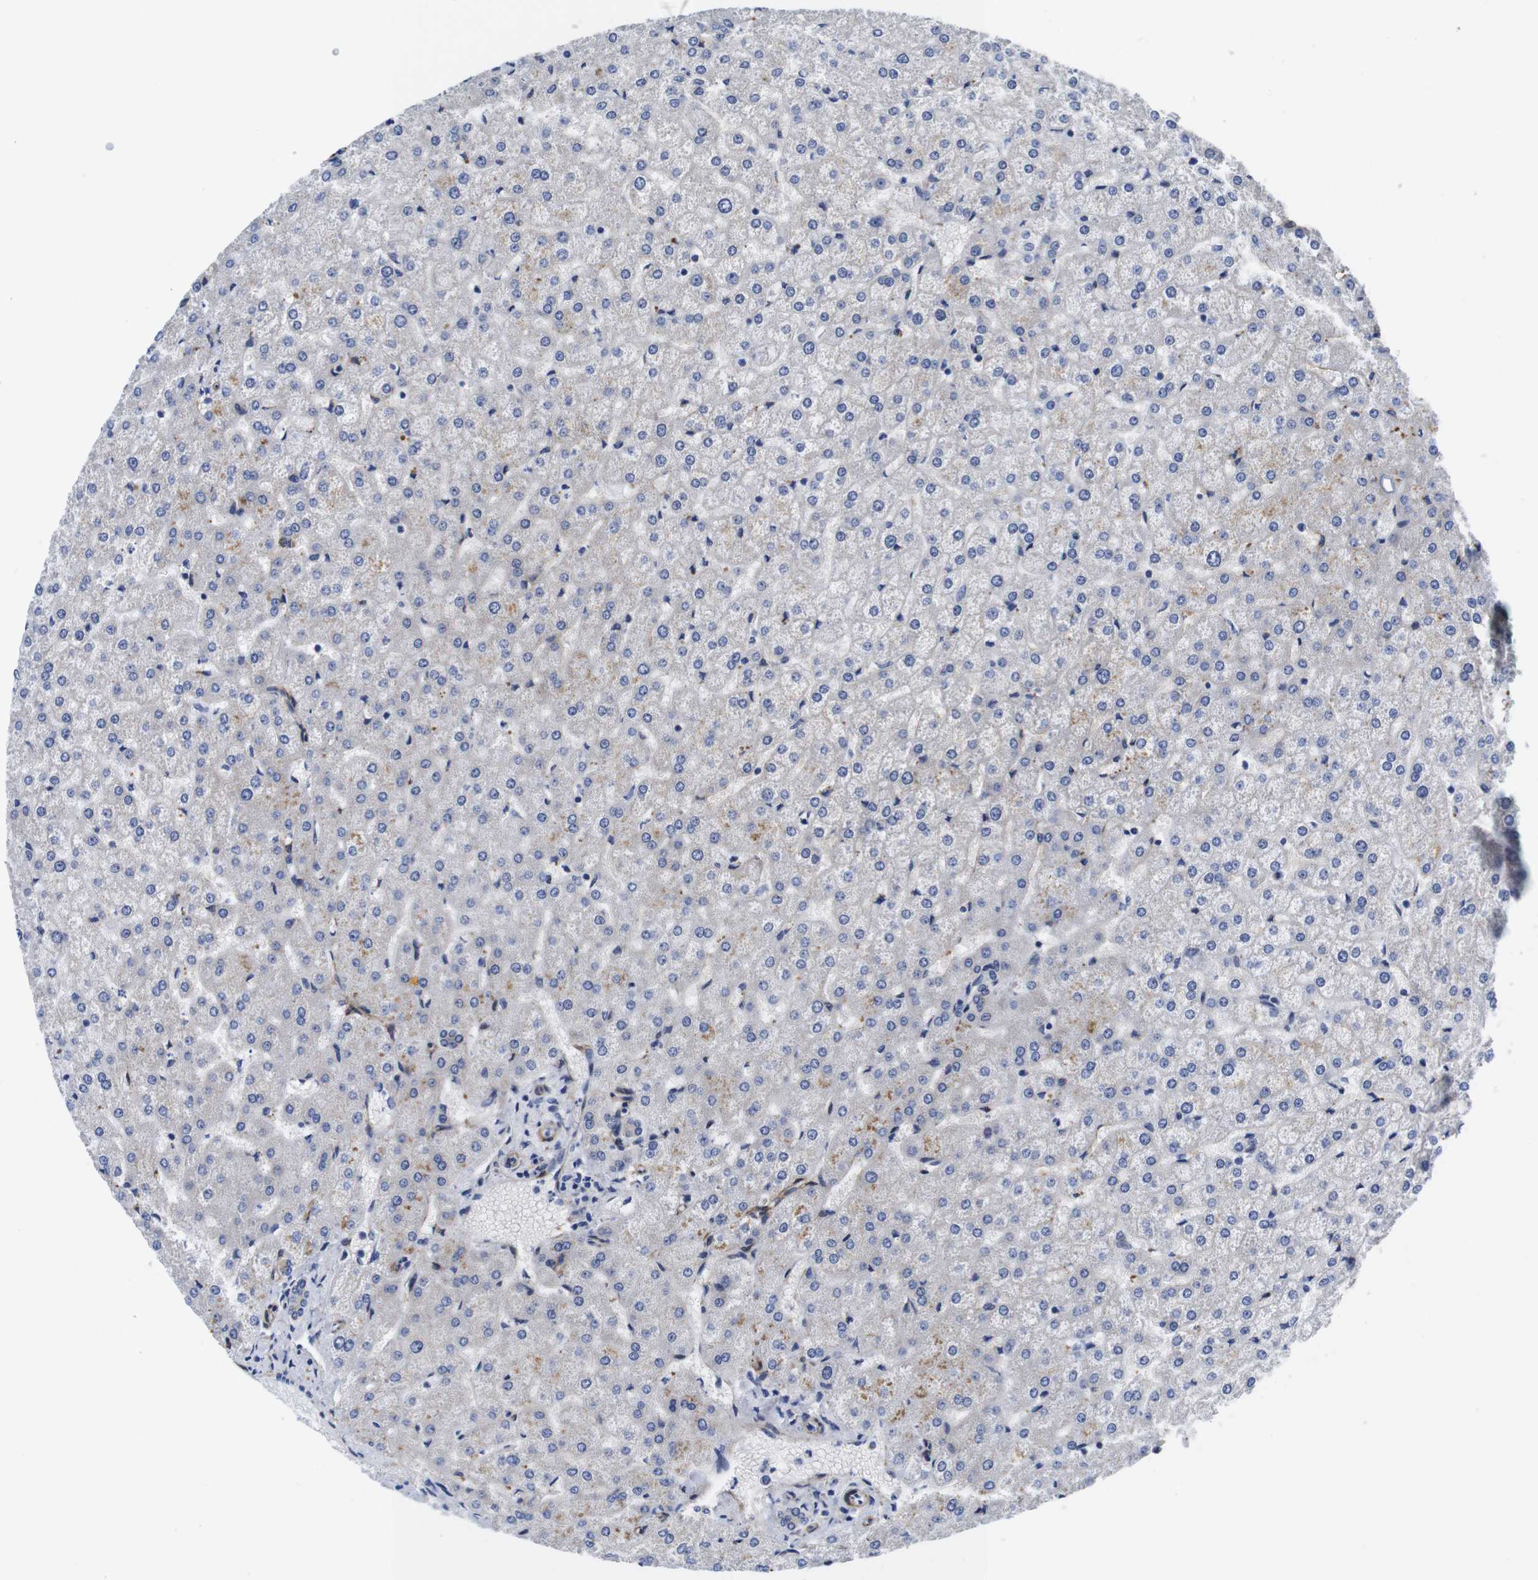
{"staining": {"intensity": "weak", "quantity": "<25%", "location": "cytoplasmic/membranous"}, "tissue": "liver", "cell_type": "Cholangiocytes", "image_type": "normal", "snomed": [{"axis": "morphology", "description": "Normal tissue, NOS"}, {"axis": "topography", "description": "Liver"}], "caption": "Cholangiocytes show no significant expression in benign liver. (DAB immunohistochemistry, high magnification).", "gene": "WNT10A", "patient": {"sex": "female", "age": 32}}